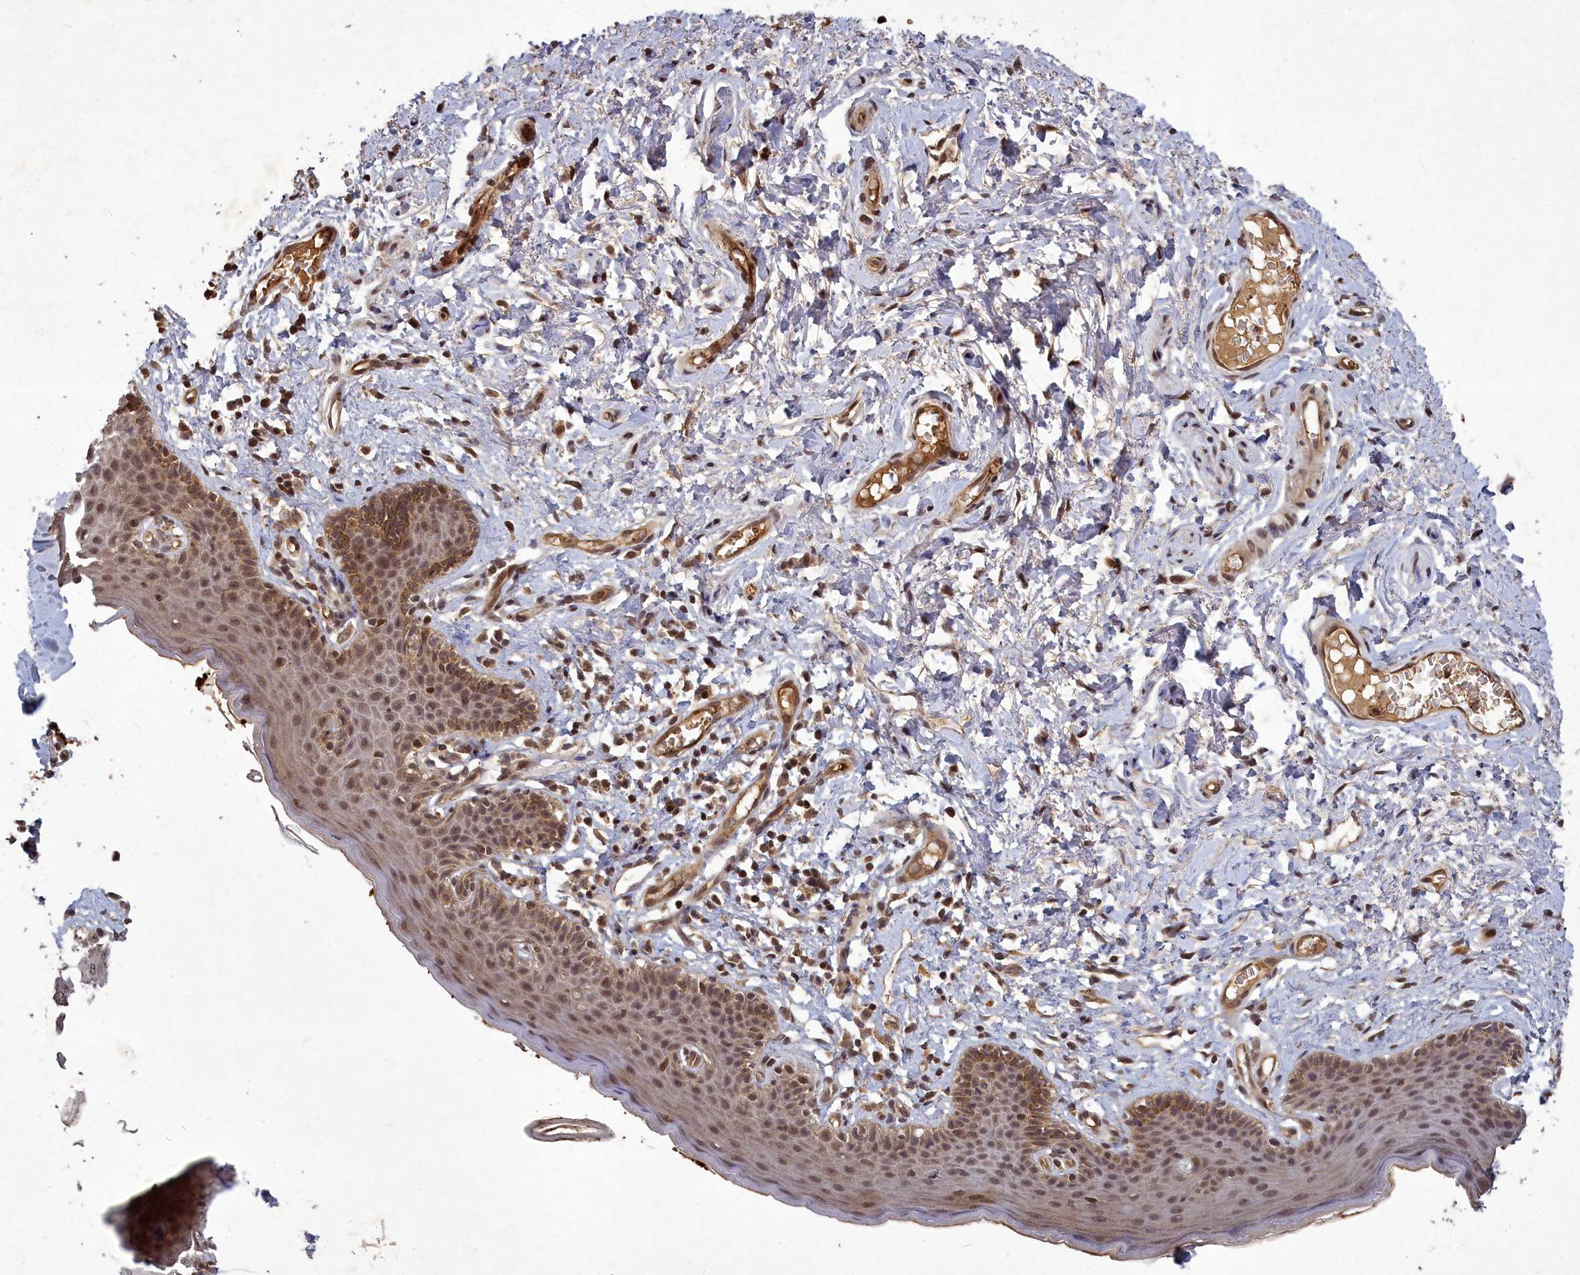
{"staining": {"intensity": "moderate", "quantity": ">75%", "location": "cytoplasmic/membranous,nuclear"}, "tissue": "skin", "cell_type": "Epidermal cells", "image_type": "normal", "snomed": [{"axis": "morphology", "description": "Normal tissue, NOS"}, {"axis": "topography", "description": "Vulva"}], "caption": "A high-resolution histopathology image shows IHC staining of normal skin, which displays moderate cytoplasmic/membranous,nuclear expression in approximately >75% of epidermal cells.", "gene": "SRMS", "patient": {"sex": "female", "age": 66}}